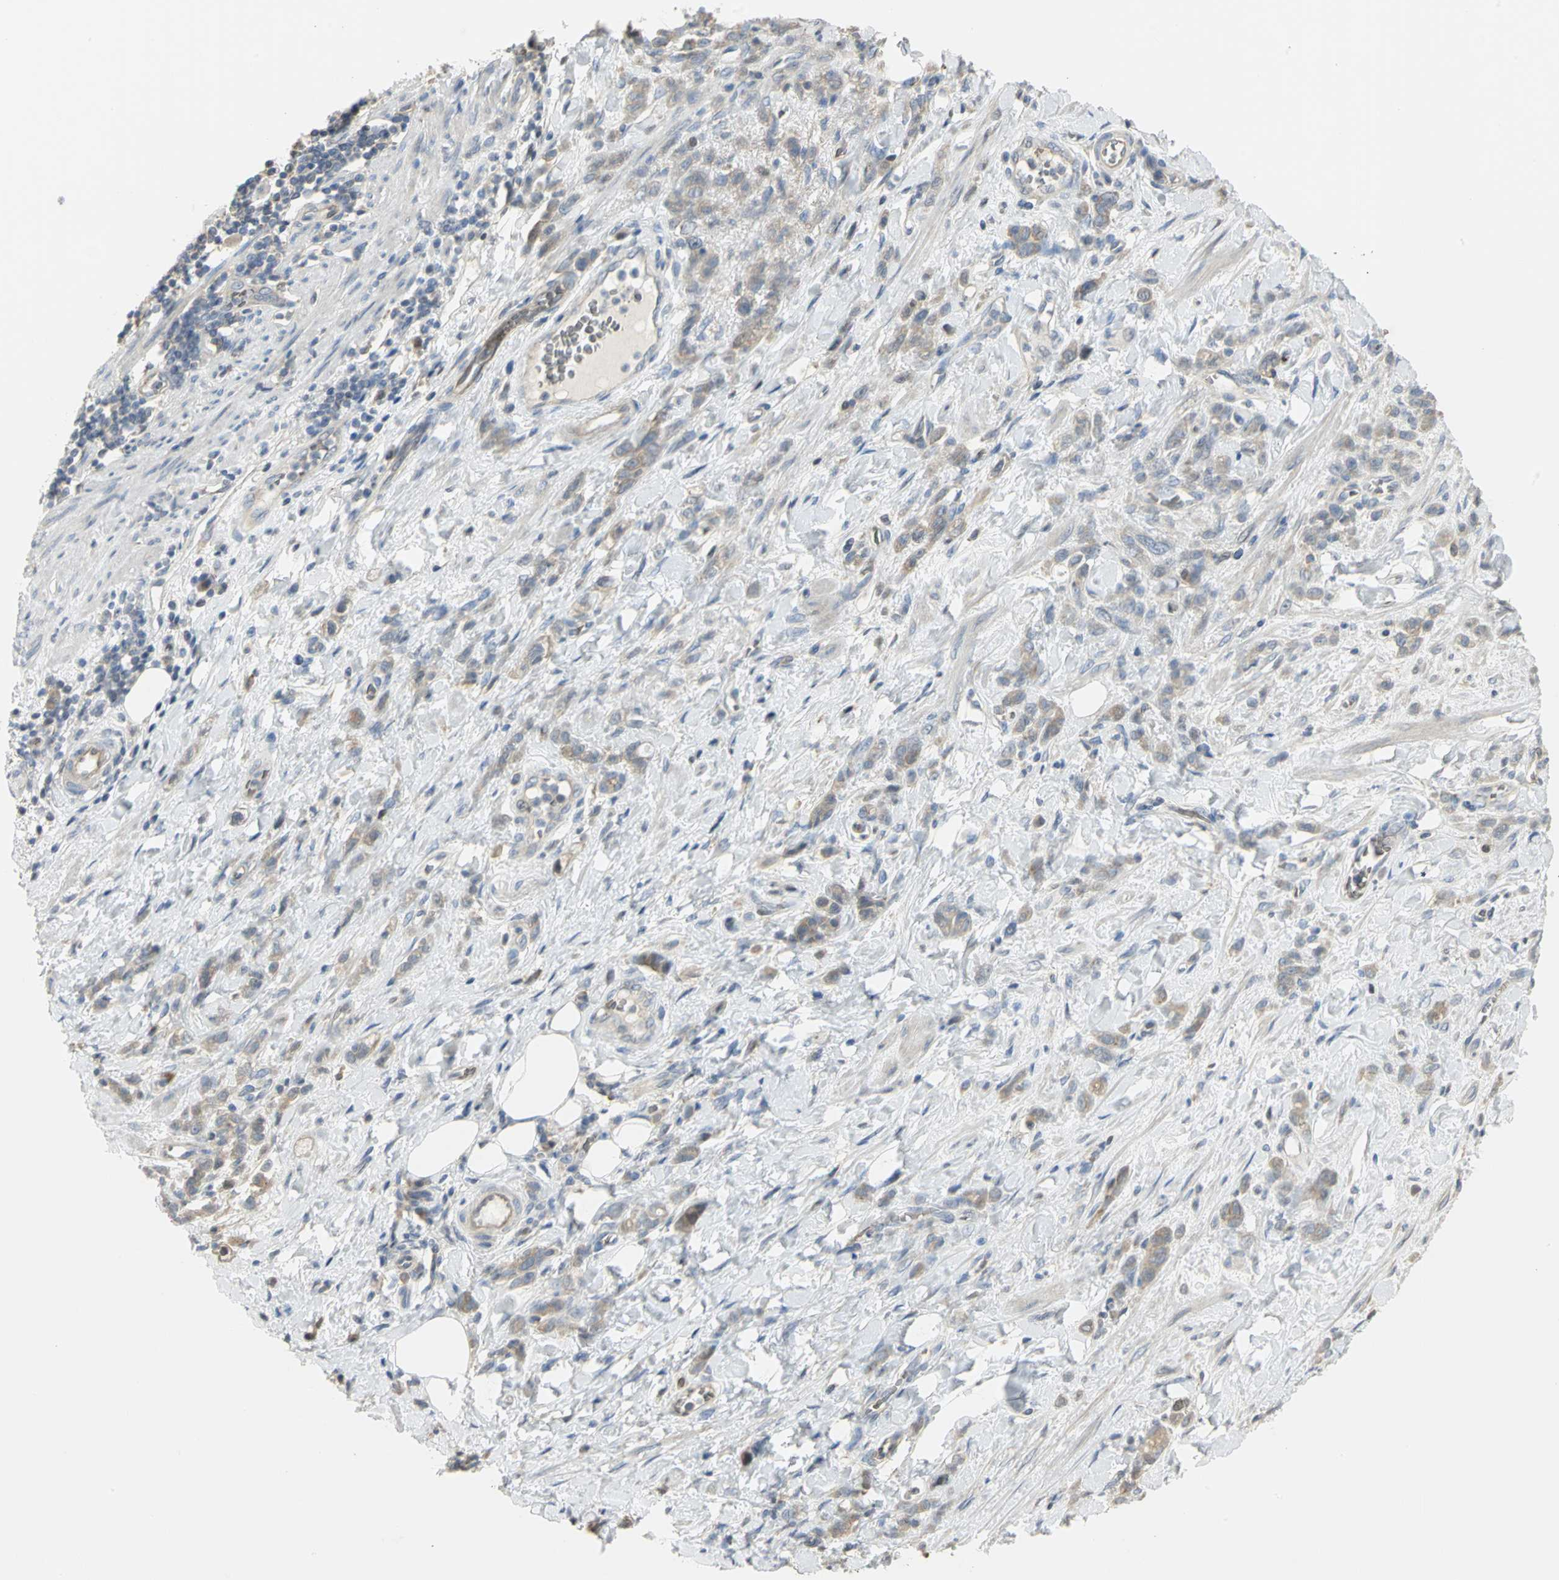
{"staining": {"intensity": "weak", "quantity": ">75%", "location": "cytoplasmic/membranous"}, "tissue": "stomach cancer", "cell_type": "Tumor cells", "image_type": "cancer", "snomed": [{"axis": "morphology", "description": "Adenocarcinoma, NOS"}, {"axis": "topography", "description": "Stomach"}], "caption": "The photomicrograph demonstrates a brown stain indicating the presence of a protein in the cytoplasmic/membranous of tumor cells in stomach adenocarcinoma. (DAB (3,3'-diaminobenzidine) IHC with brightfield microscopy, high magnification).", "gene": "ANK1", "patient": {"sex": "male", "age": 82}}